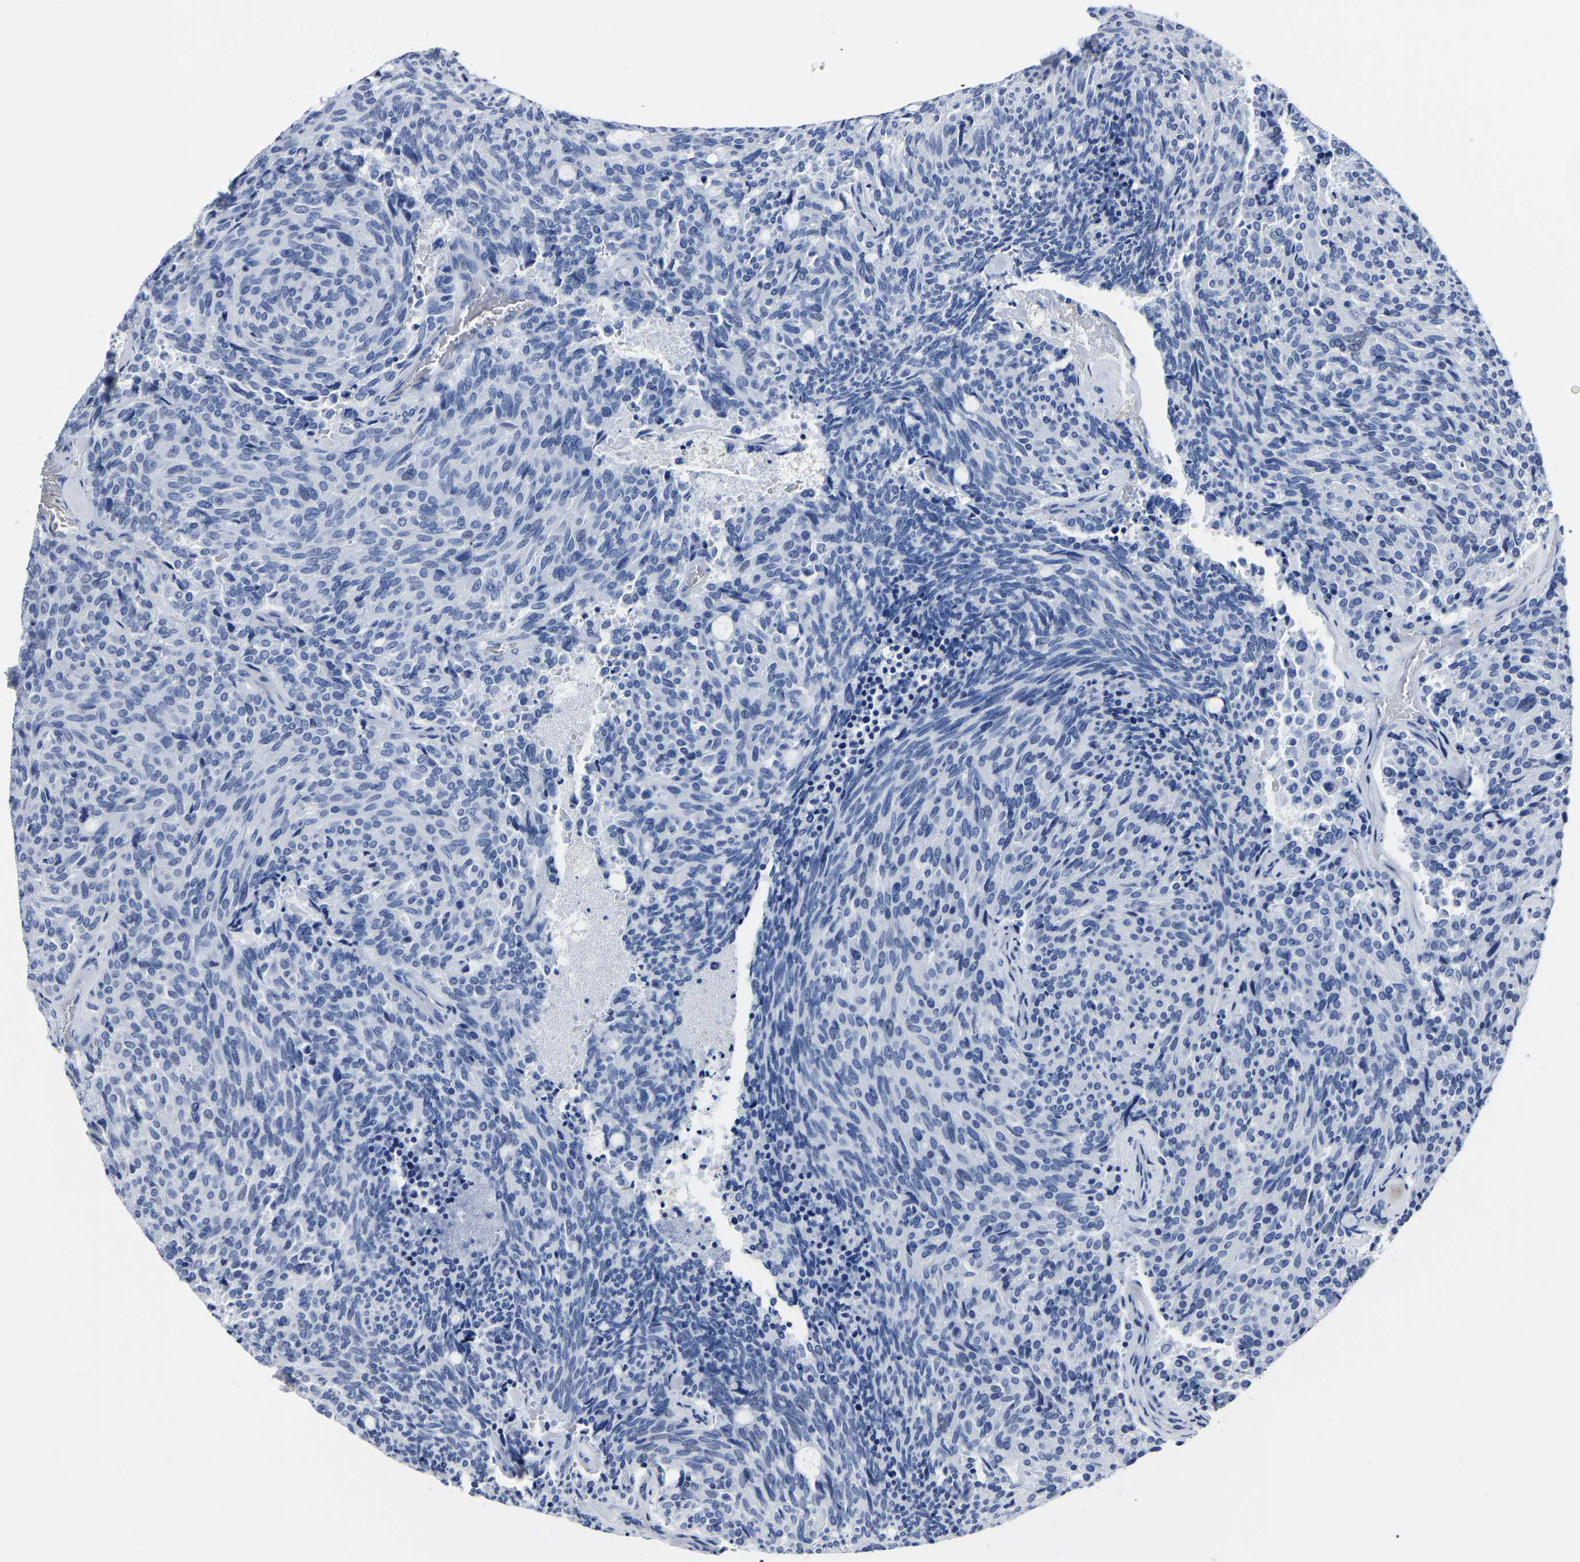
{"staining": {"intensity": "negative", "quantity": "none", "location": "none"}, "tissue": "carcinoid", "cell_type": "Tumor cells", "image_type": "cancer", "snomed": [{"axis": "morphology", "description": "Carcinoid, malignant, NOS"}, {"axis": "topography", "description": "Pancreas"}], "caption": "Immunohistochemistry (IHC) histopathology image of human carcinoid stained for a protein (brown), which displays no staining in tumor cells.", "gene": "IMPG2", "patient": {"sex": "female", "age": 54}}